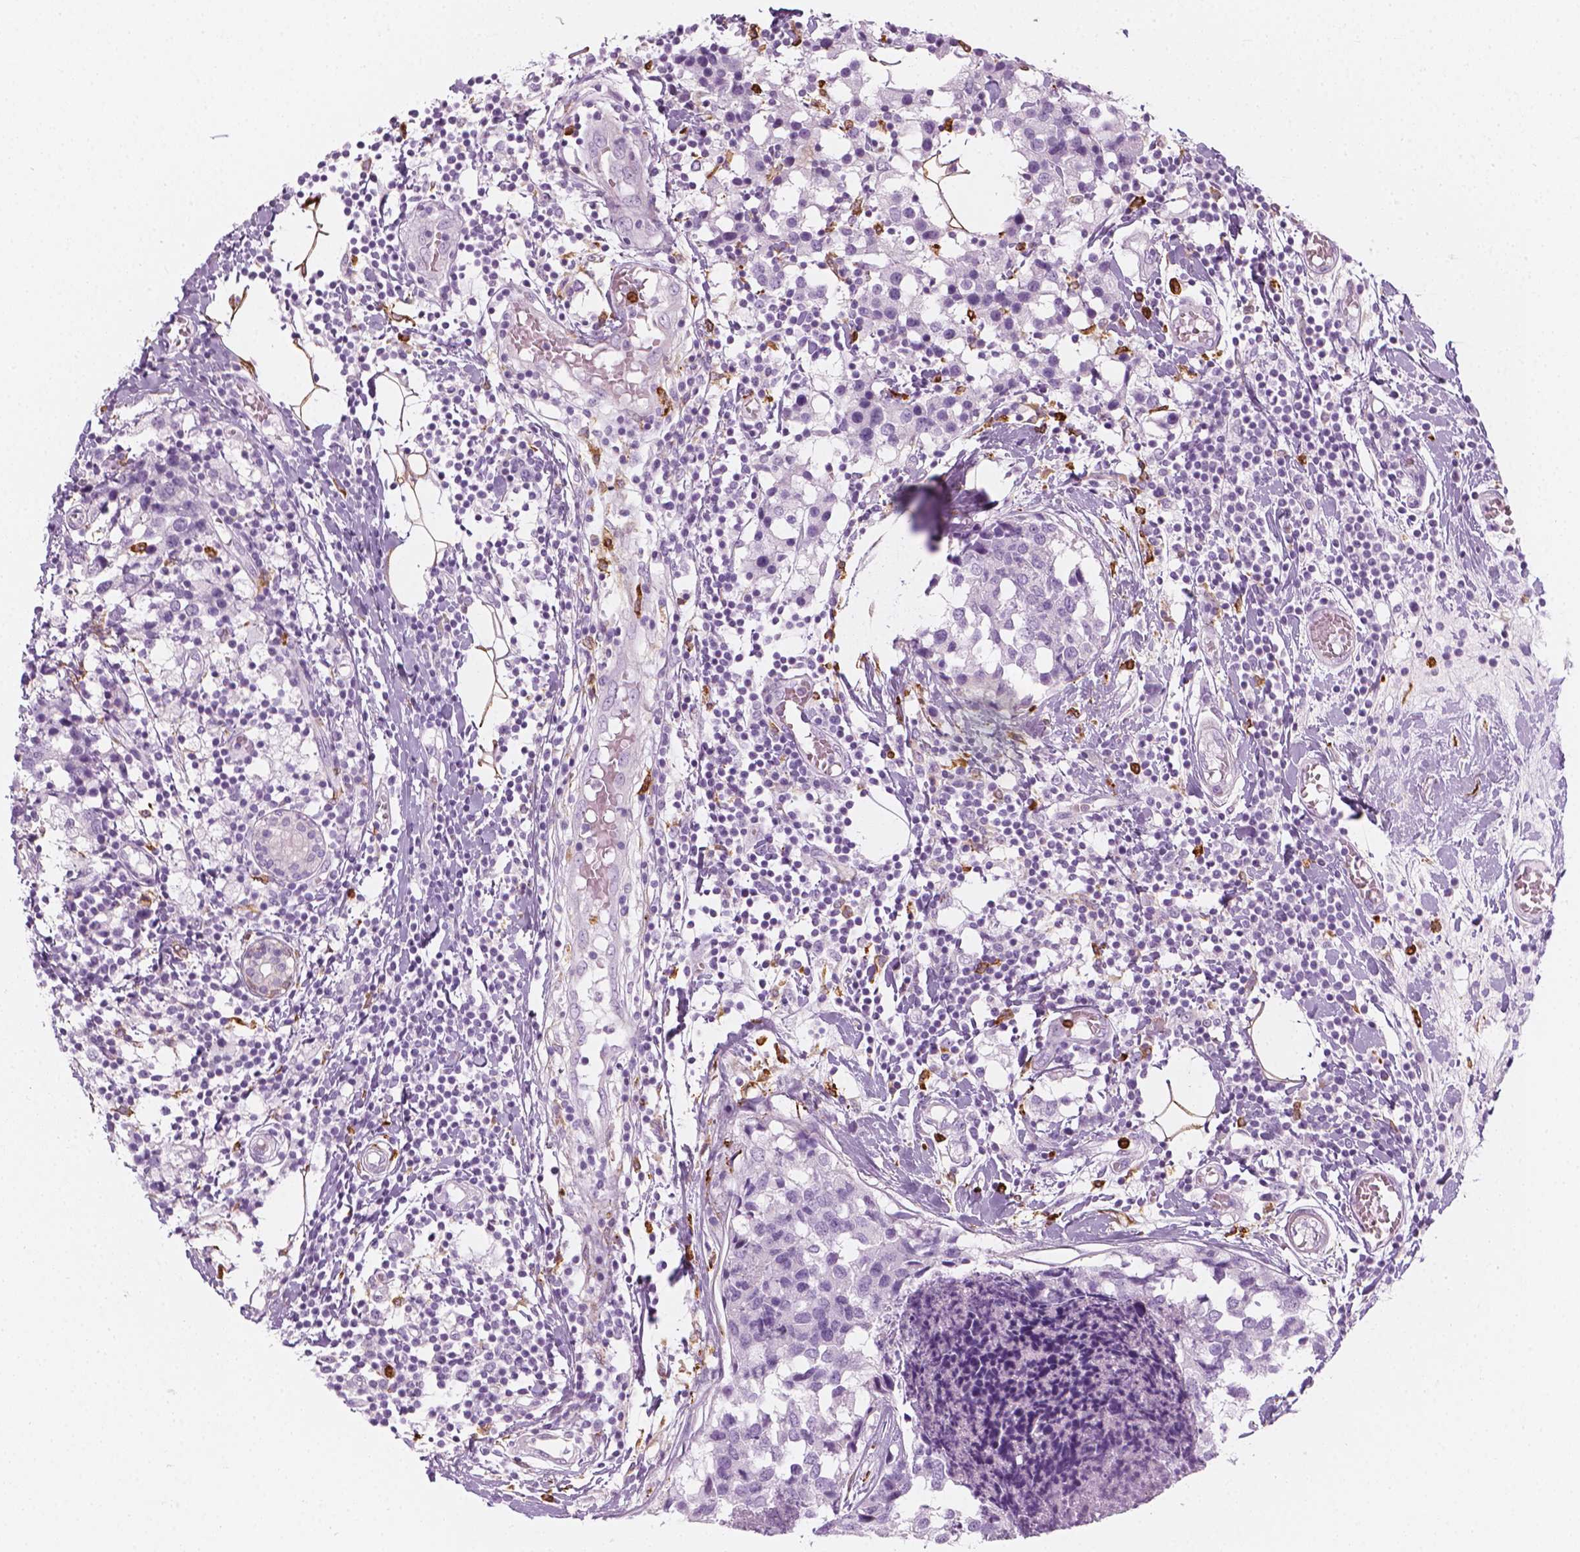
{"staining": {"intensity": "negative", "quantity": "none", "location": "none"}, "tissue": "breast cancer", "cell_type": "Tumor cells", "image_type": "cancer", "snomed": [{"axis": "morphology", "description": "Lobular carcinoma"}, {"axis": "topography", "description": "Breast"}], "caption": "Breast cancer (lobular carcinoma) stained for a protein using immunohistochemistry demonstrates no staining tumor cells.", "gene": "CES1", "patient": {"sex": "female", "age": 59}}